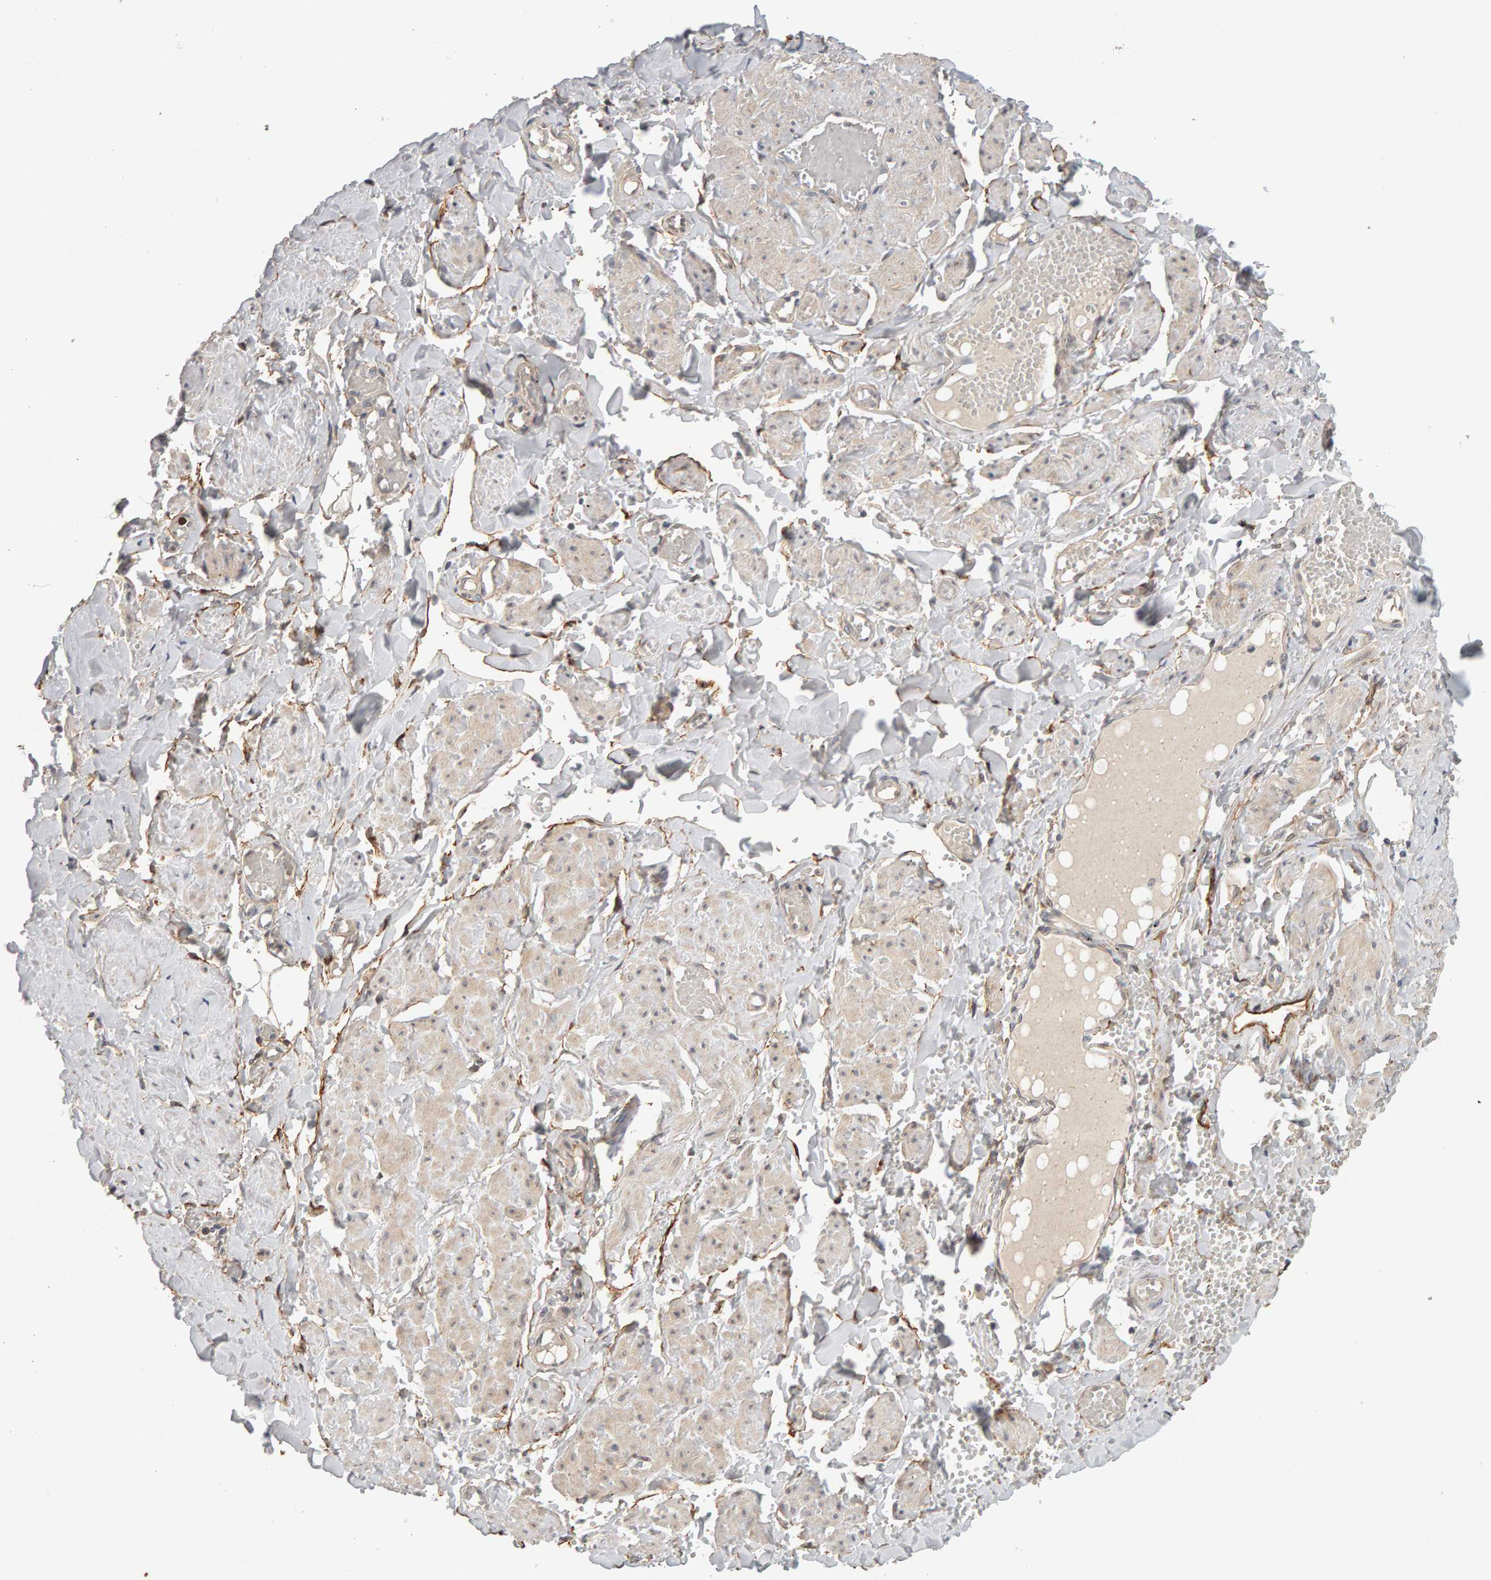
{"staining": {"intensity": "moderate", "quantity": "25%-75%", "location": "cytoplasmic/membranous"}, "tissue": "adipose tissue", "cell_type": "Adipocytes", "image_type": "normal", "snomed": [{"axis": "morphology", "description": "Normal tissue, NOS"}, {"axis": "topography", "description": "Vascular tissue"}, {"axis": "topography", "description": "Fallopian tube"}, {"axis": "topography", "description": "Ovary"}], "caption": "The image displays immunohistochemical staining of normal adipose tissue. There is moderate cytoplasmic/membranous staining is seen in approximately 25%-75% of adipocytes. Using DAB (3,3'-diaminobenzidine) (brown) and hematoxylin (blue) stains, captured at high magnification using brightfield microscopy.", "gene": "CDCA5", "patient": {"sex": "female", "age": 67}}